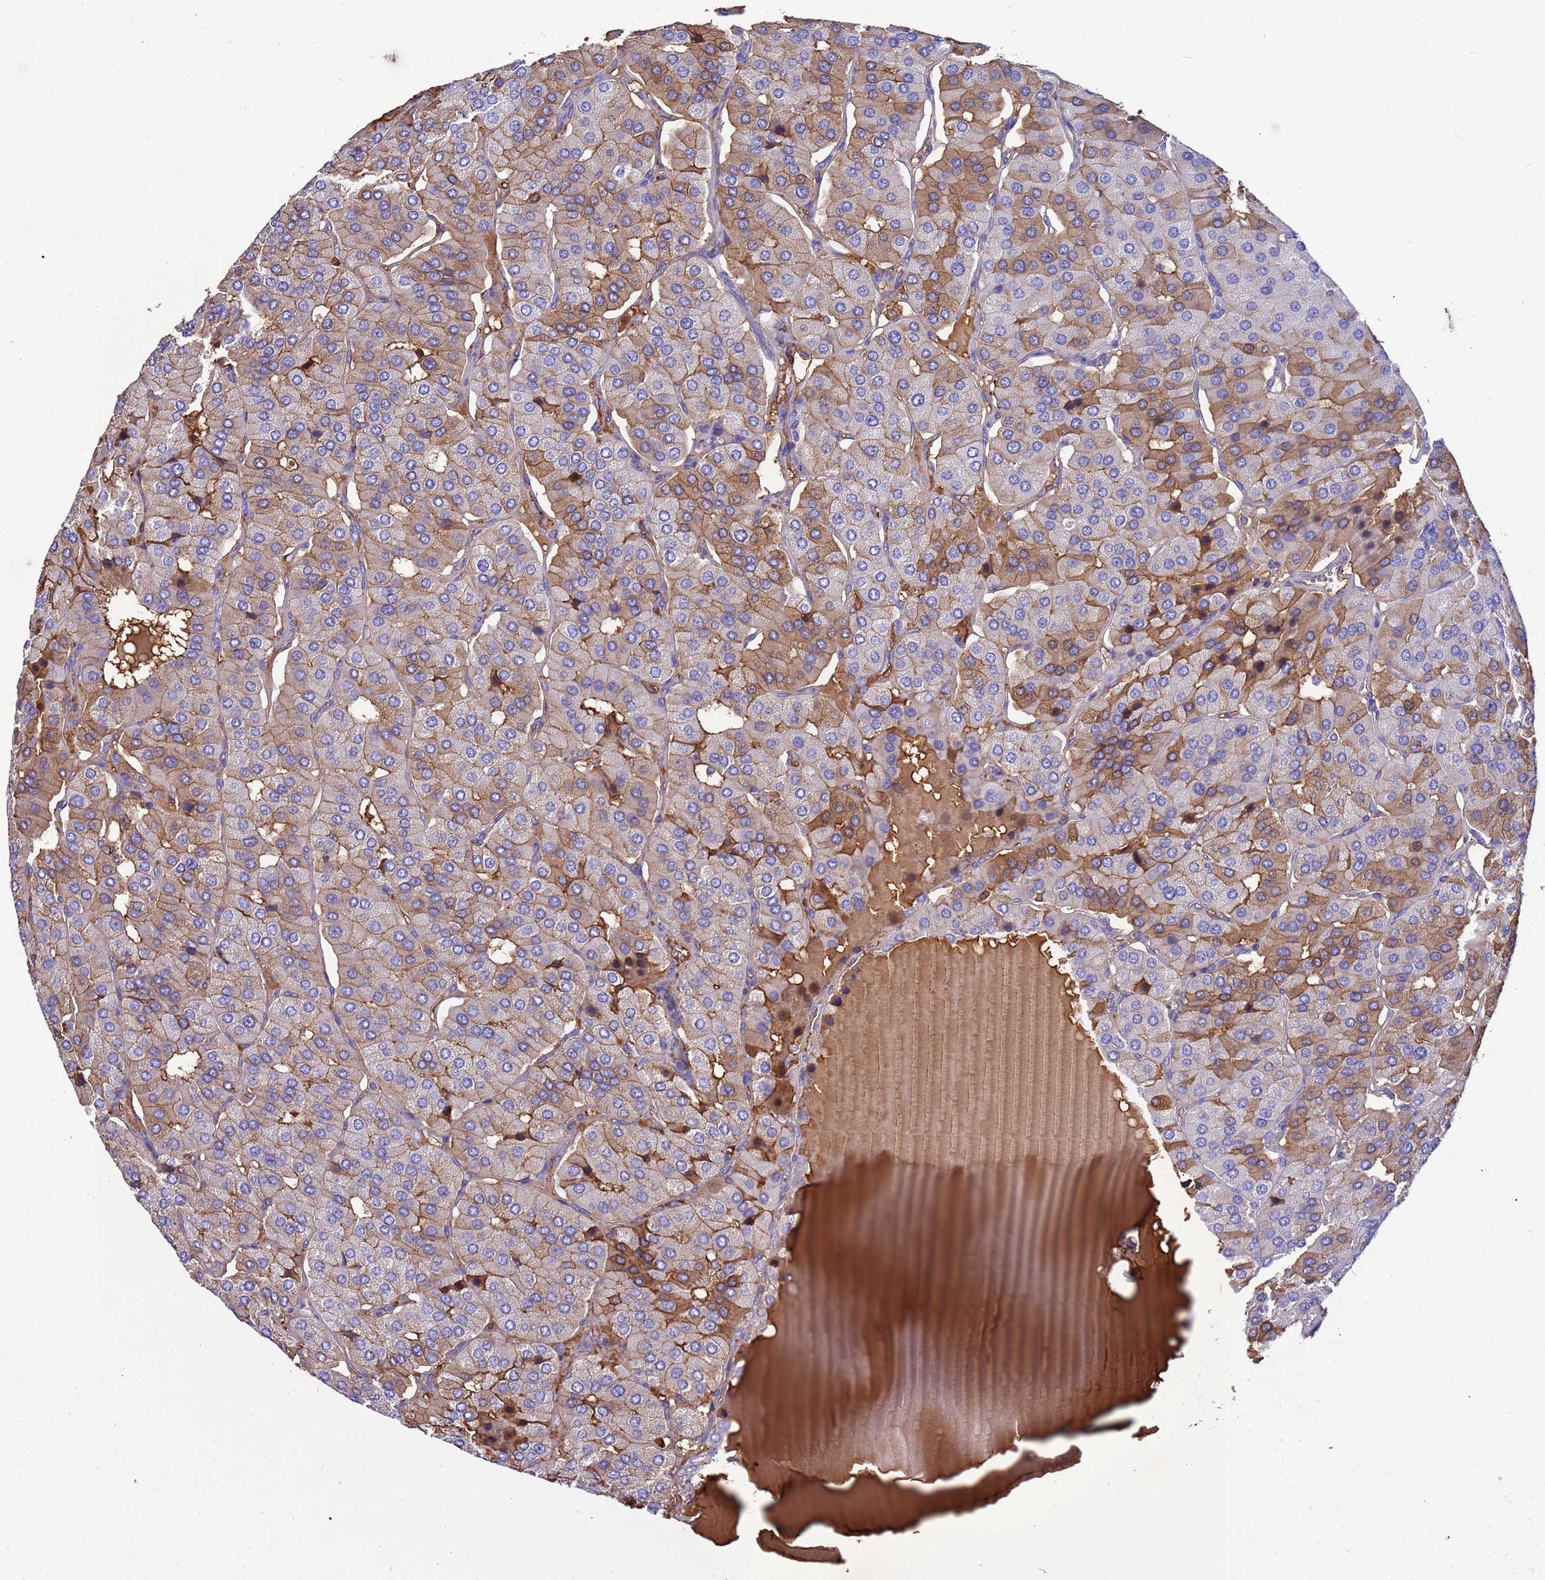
{"staining": {"intensity": "moderate", "quantity": "25%-75%", "location": "cytoplasmic/membranous"}, "tissue": "parathyroid gland", "cell_type": "Glandular cells", "image_type": "normal", "snomed": [{"axis": "morphology", "description": "Normal tissue, NOS"}, {"axis": "morphology", "description": "Adenoma, NOS"}, {"axis": "topography", "description": "Parathyroid gland"}], "caption": "Moderate cytoplasmic/membranous staining for a protein is seen in about 25%-75% of glandular cells of unremarkable parathyroid gland using immunohistochemistry (IHC).", "gene": "H1", "patient": {"sex": "female", "age": 86}}